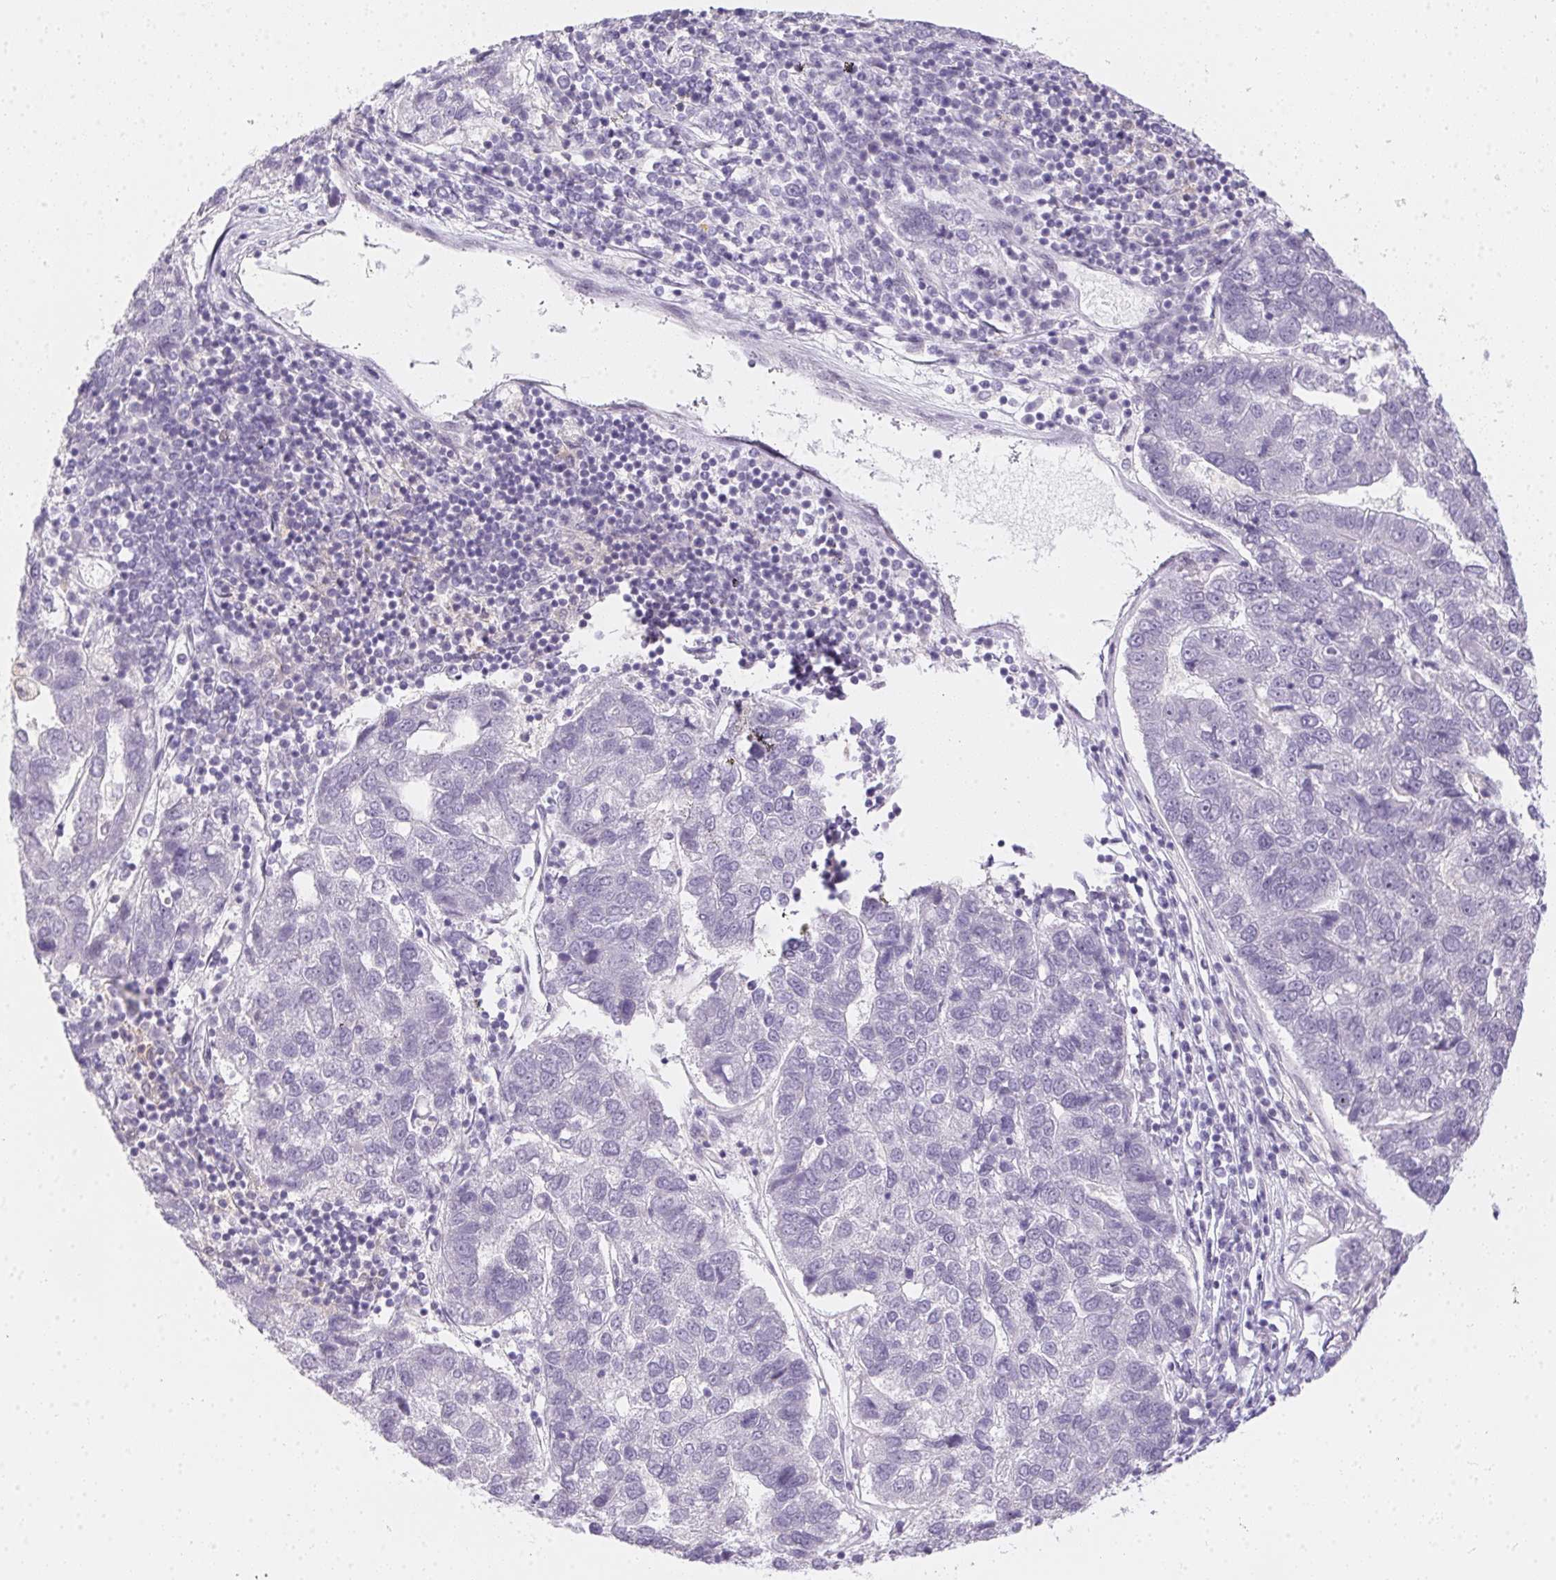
{"staining": {"intensity": "negative", "quantity": "none", "location": "none"}, "tissue": "pancreatic cancer", "cell_type": "Tumor cells", "image_type": "cancer", "snomed": [{"axis": "morphology", "description": "Adenocarcinoma, NOS"}, {"axis": "topography", "description": "Pancreas"}], "caption": "A micrograph of pancreatic cancer stained for a protein displays no brown staining in tumor cells.", "gene": "MORC1", "patient": {"sex": "female", "age": 61}}